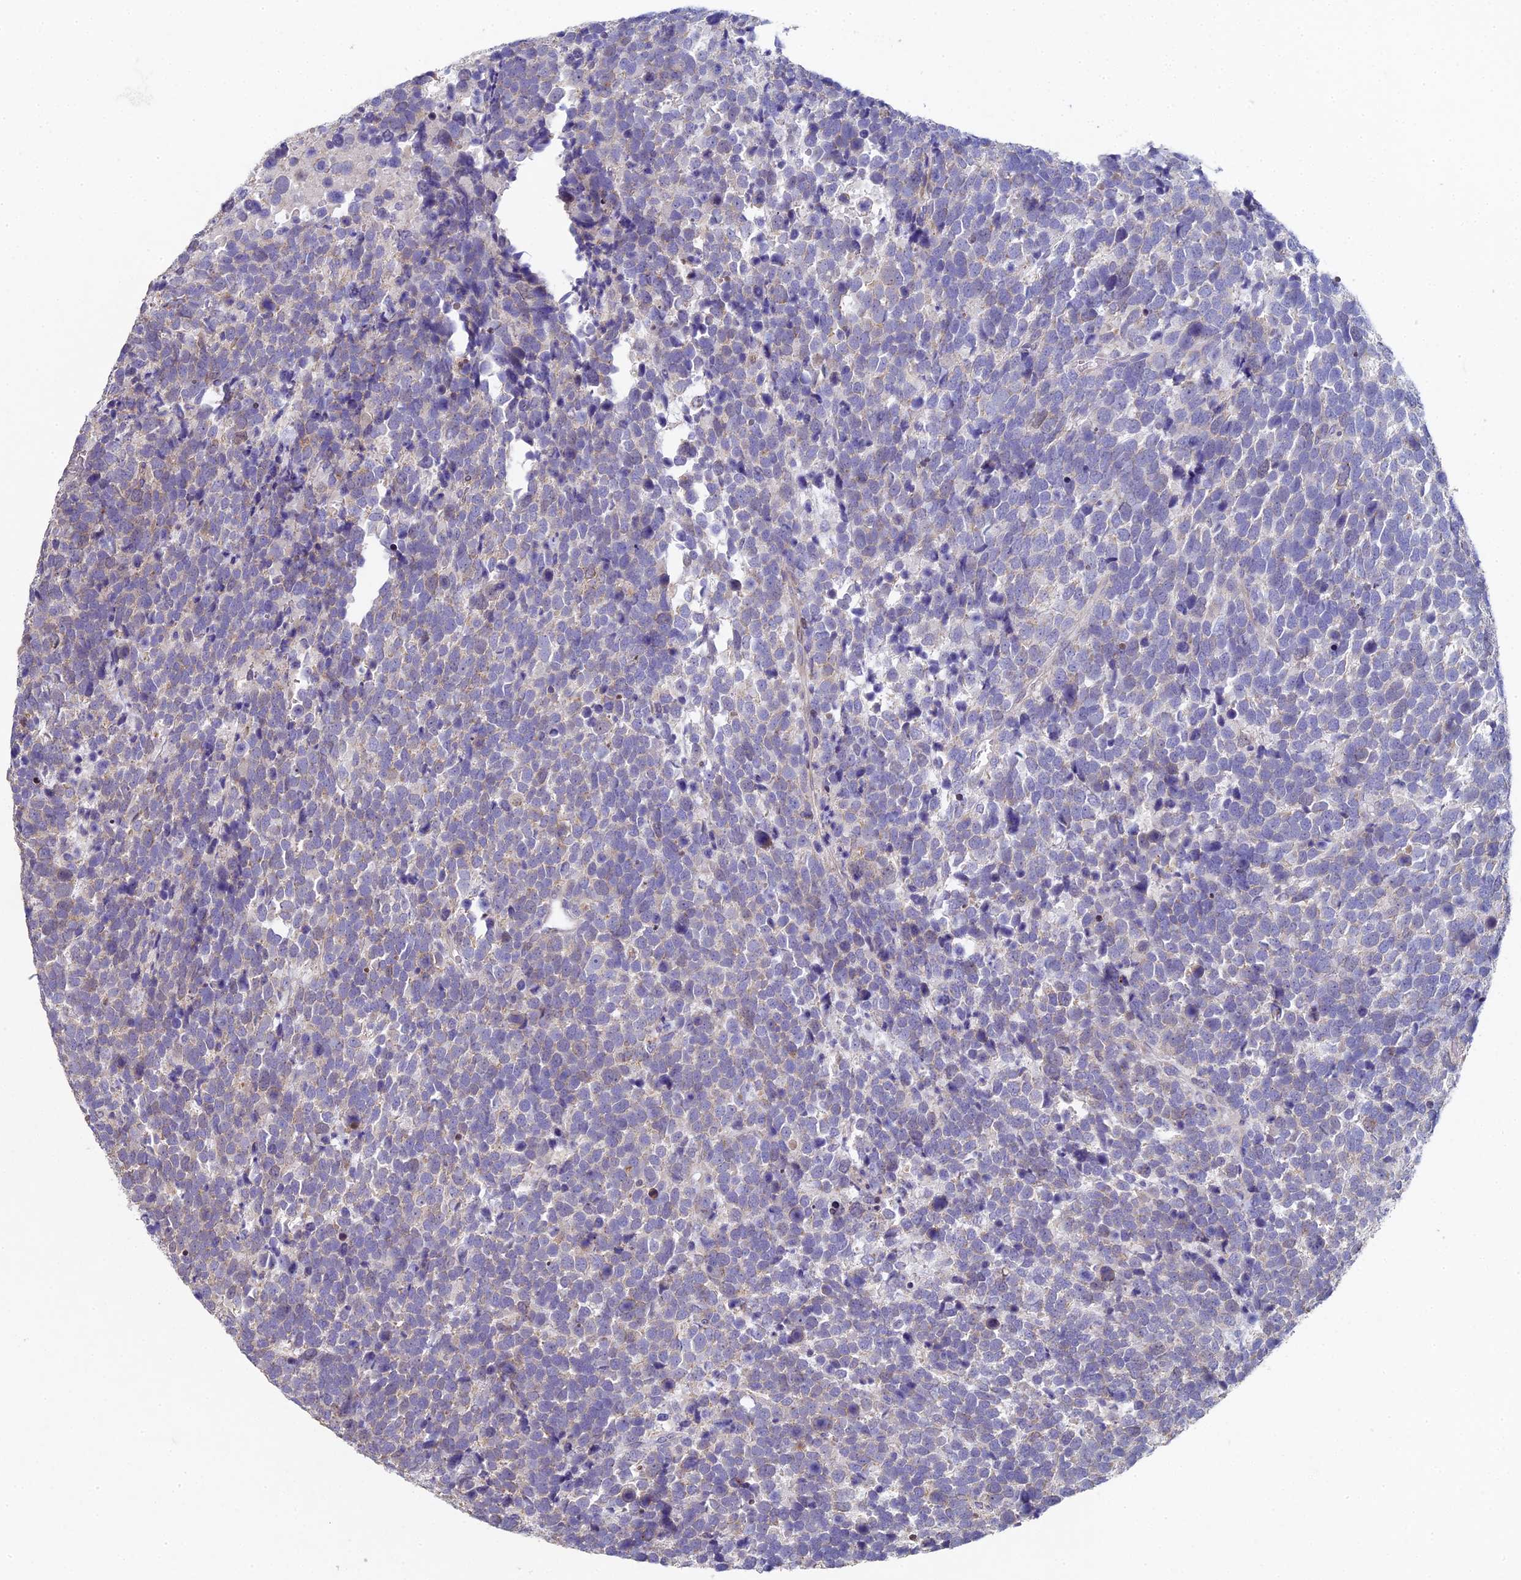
{"staining": {"intensity": "weak", "quantity": "<25%", "location": "cytoplasmic/membranous"}, "tissue": "urothelial cancer", "cell_type": "Tumor cells", "image_type": "cancer", "snomed": [{"axis": "morphology", "description": "Urothelial carcinoma, High grade"}, {"axis": "topography", "description": "Urinary bladder"}], "caption": "Human urothelial carcinoma (high-grade) stained for a protein using IHC displays no positivity in tumor cells.", "gene": "DIXDC1", "patient": {"sex": "female", "age": 82}}